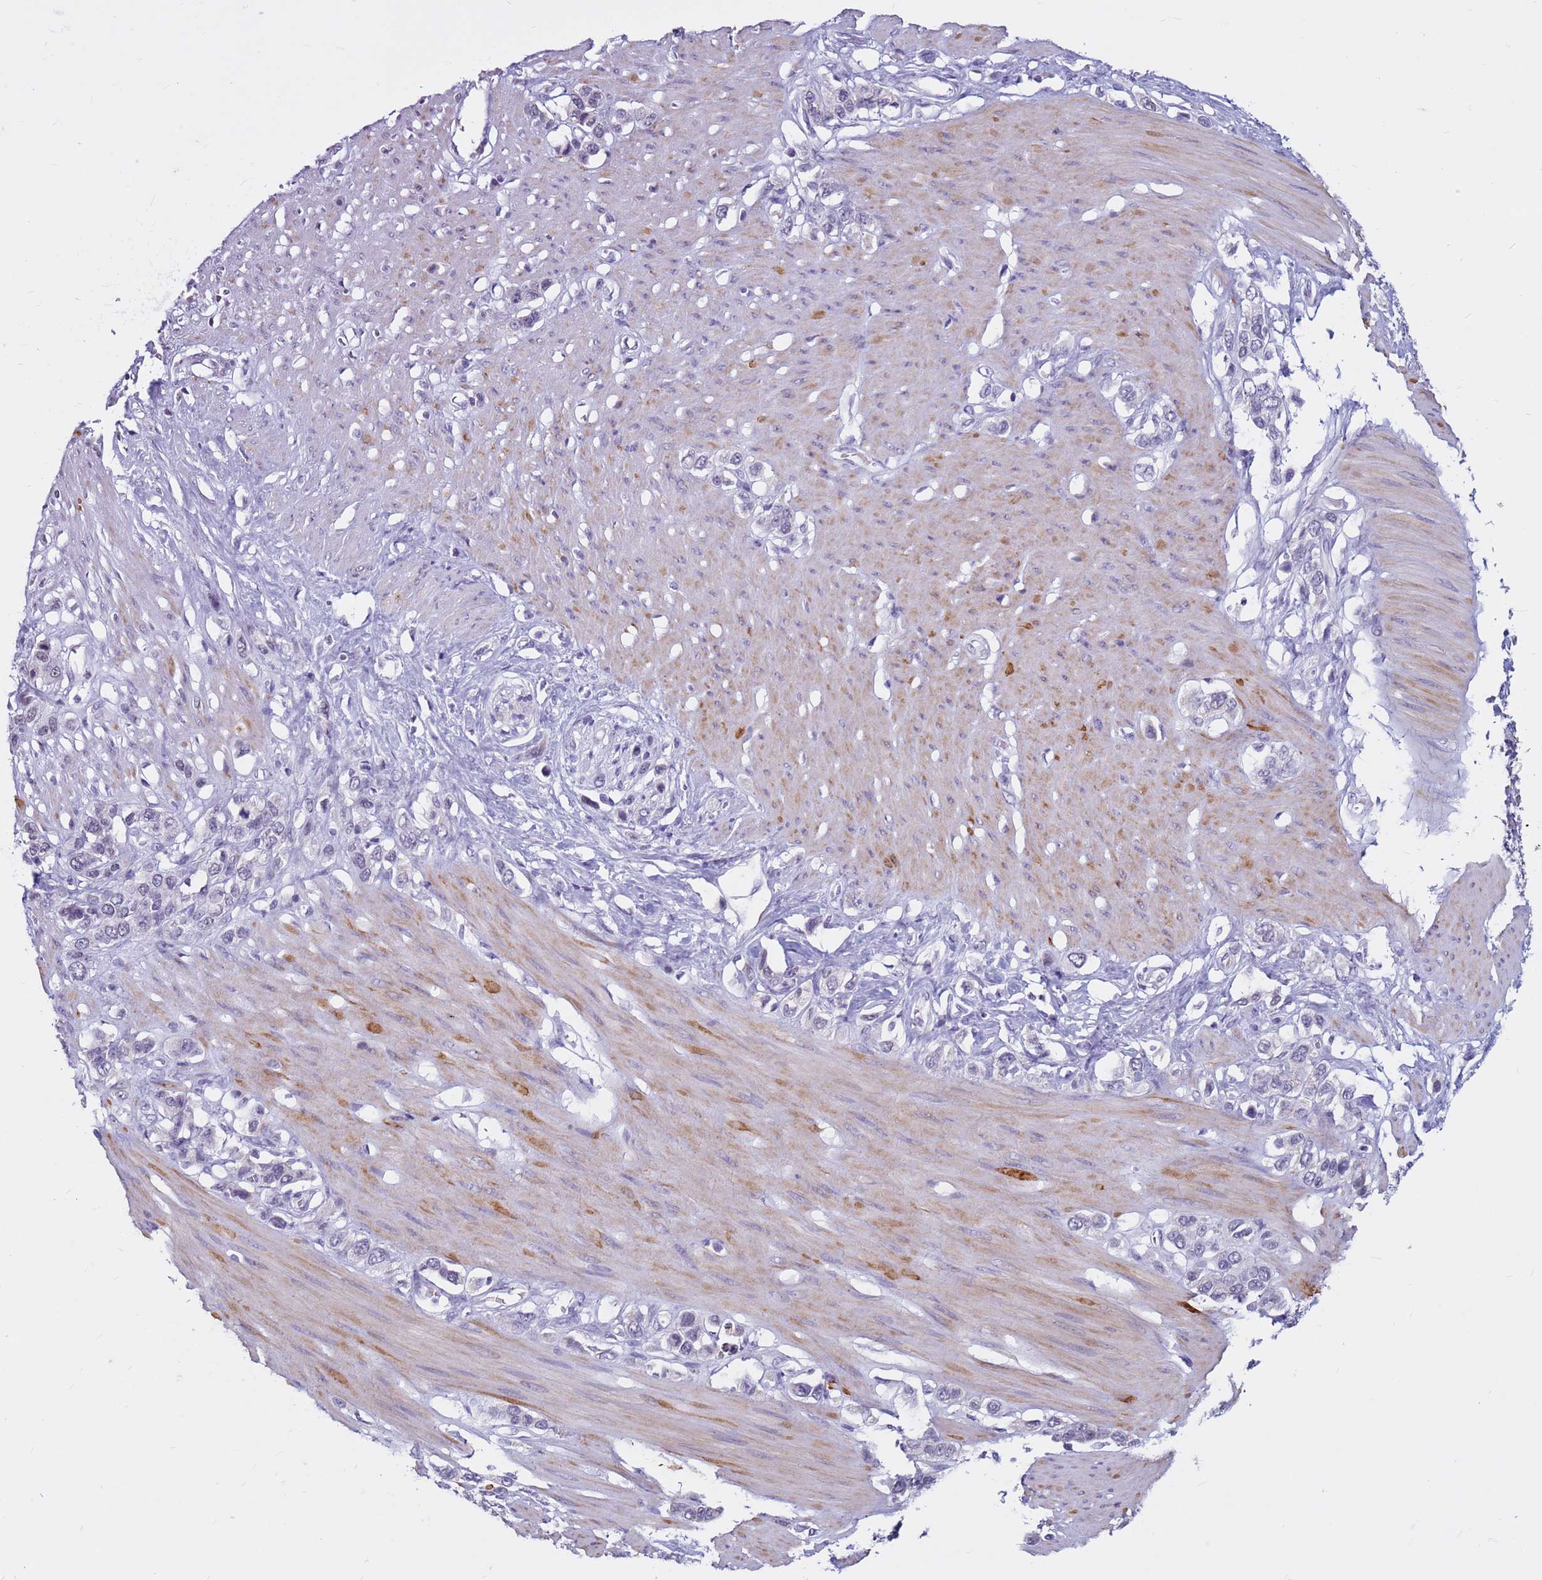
{"staining": {"intensity": "negative", "quantity": "none", "location": "none"}, "tissue": "stomach cancer", "cell_type": "Tumor cells", "image_type": "cancer", "snomed": [{"axis": "morphology", "description": "Adenocarcinoma, NOS"}, {"axis": "morphology", "description": "Adenocarcinoma, High grade"}, {"axis": "topography", "description": "Stomach, upper"}, {"axis": "topography", "description": "Stomach, lower"}], "caption": "High magnification brightfield microscopy of stomach adenocarcinoma stained with DAB (3,3'-diaminobenzidine) (brown) and counterstained with hematoxylin (blue): tumor cells show no significant expression.", "gene": "CDK2AP2", "patient": {"sex": "female", "age": 65}}